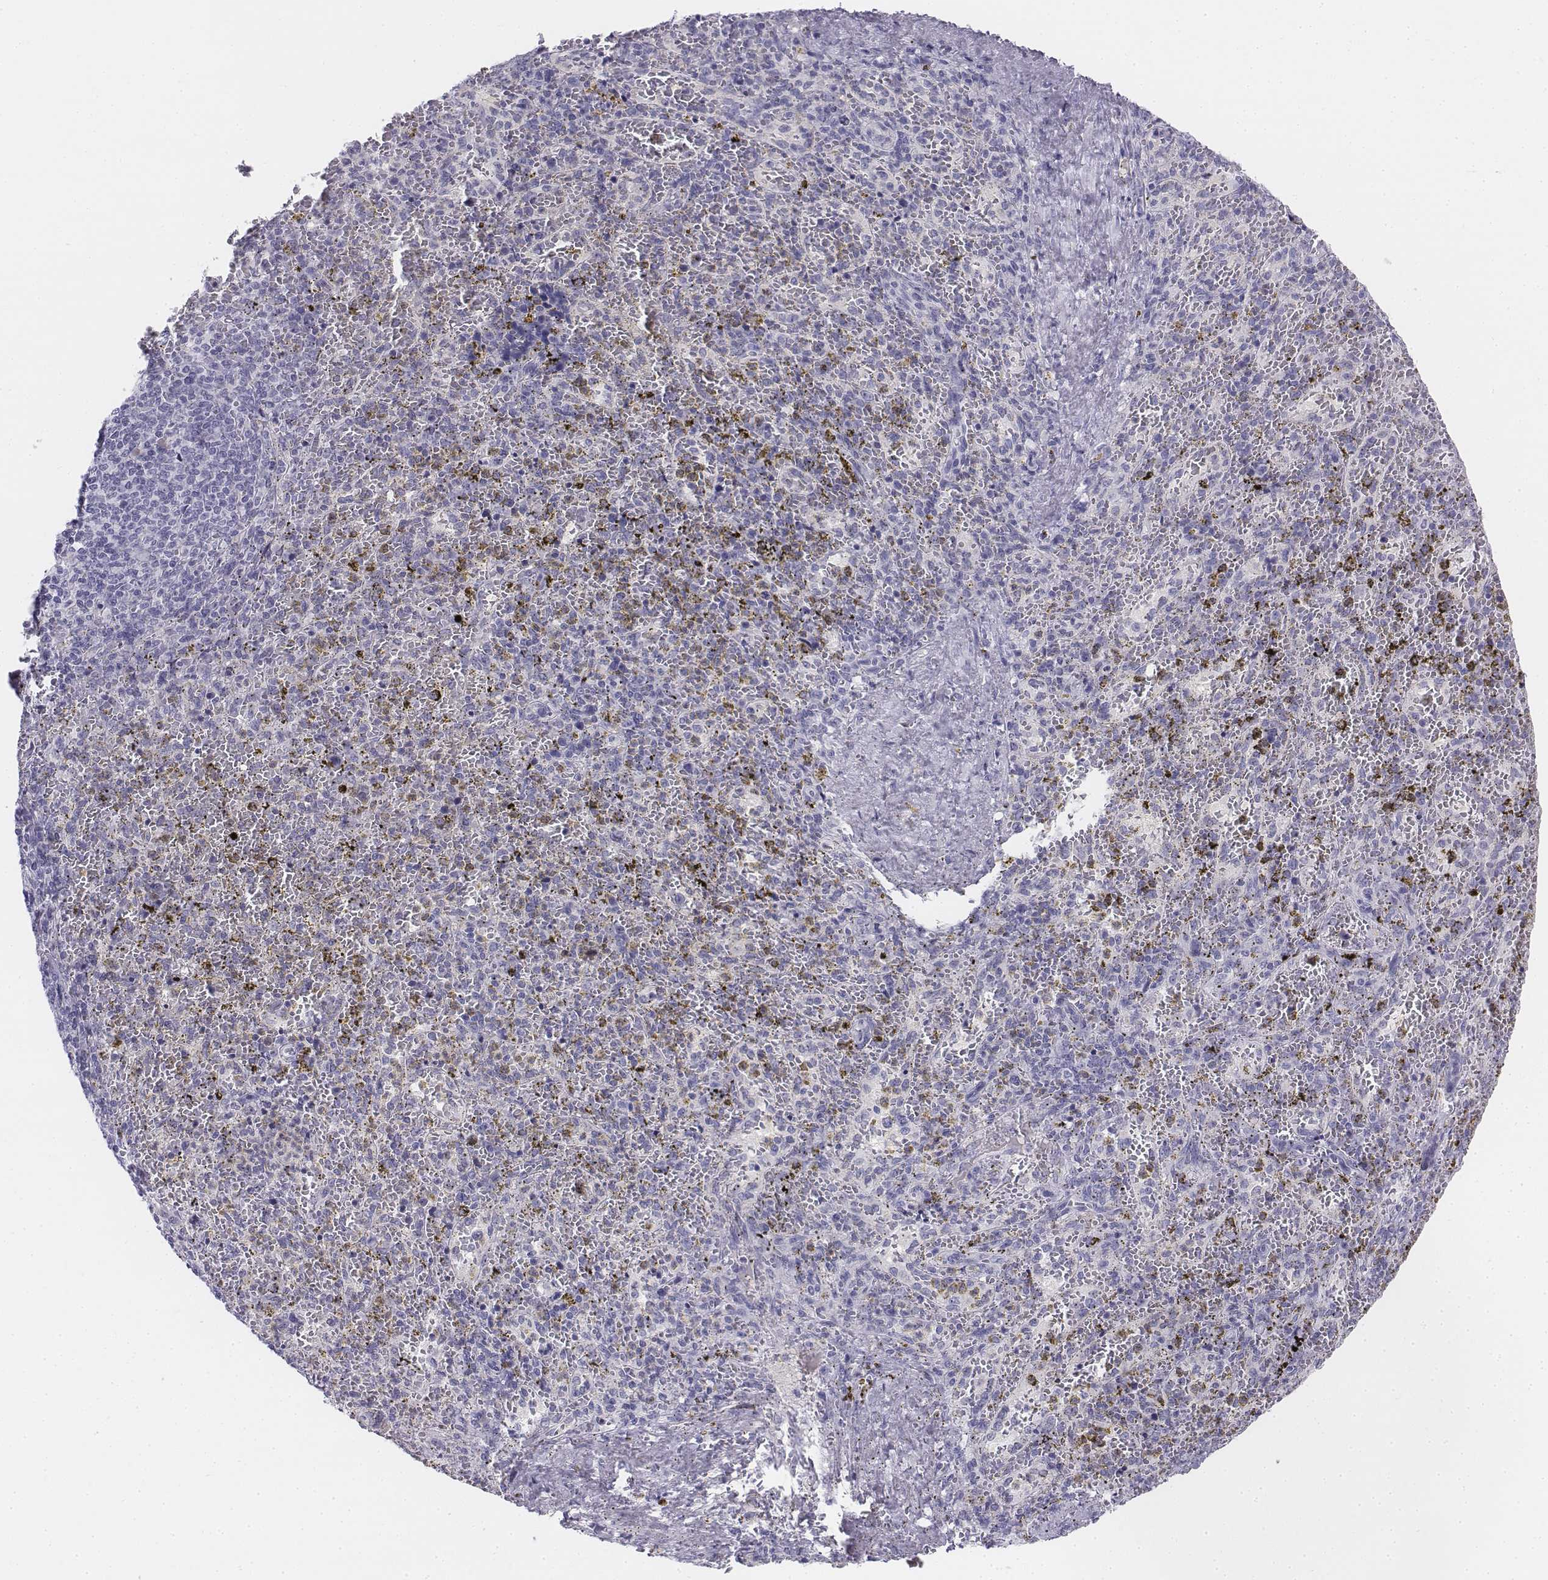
{"staining": {"intensity": "negative", "quantity": "none", "location": "none"}, "tissue": "spleen", "cell_type": "Cells in red pulp", "image_type": "normal", "snomed": [{"axis": "morphology", "description": "Normal tissue, NOS"}, {"axis": "topography", "description": "Spleen"}], "caption": "IHC micrograph of normal spleen stained for a protein (brown), which demonstrates no positivity in cells in red pulp.", "gene": "TH", "patient": {"sex": "female", "age": 50}}